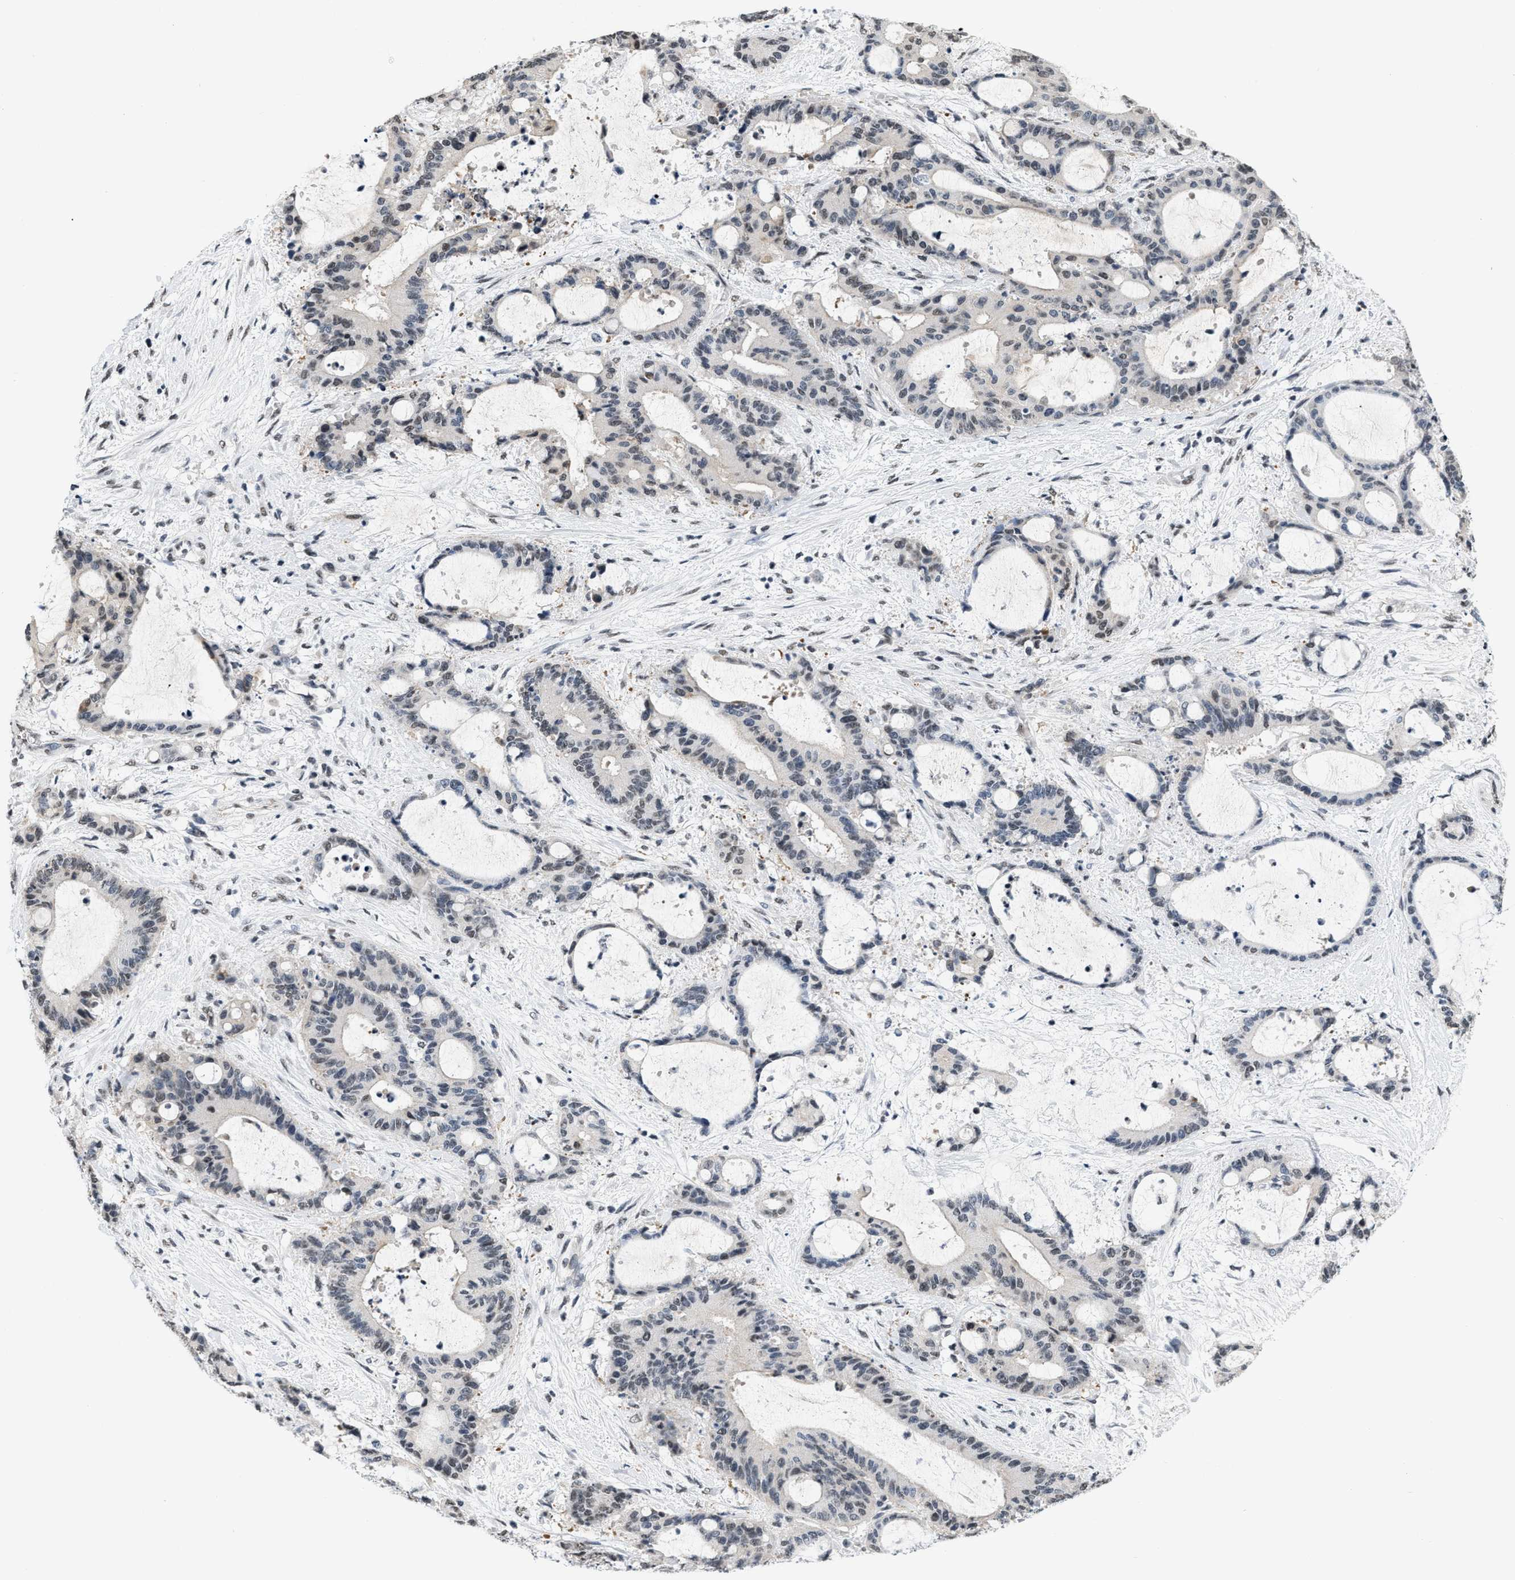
{"staining": {"intensity": "weak", "quantity": "<25%", "location": "nuclear"}, "tissue": "liver cancer", "cell_type": "Tumor cells", "image_type": "cancer", "snomed": [{"axis": "morphology", "description": "Normal tissue, NOS"}, {"axis": "morphology", "description": "Cholangiocarcinoma"}, {"axis": "topography", "description": "Liver"}, {"axis": "topography", "description": "Peripheral nerve tissue"}], "caption": "Human liver cholangiocarcinoma stained for a protein using immunohistochemistry (IHC) demonstrates no expression in tumor cells.", "gene": "RAF1", "patient": {"sex": "female", "age": 73}}